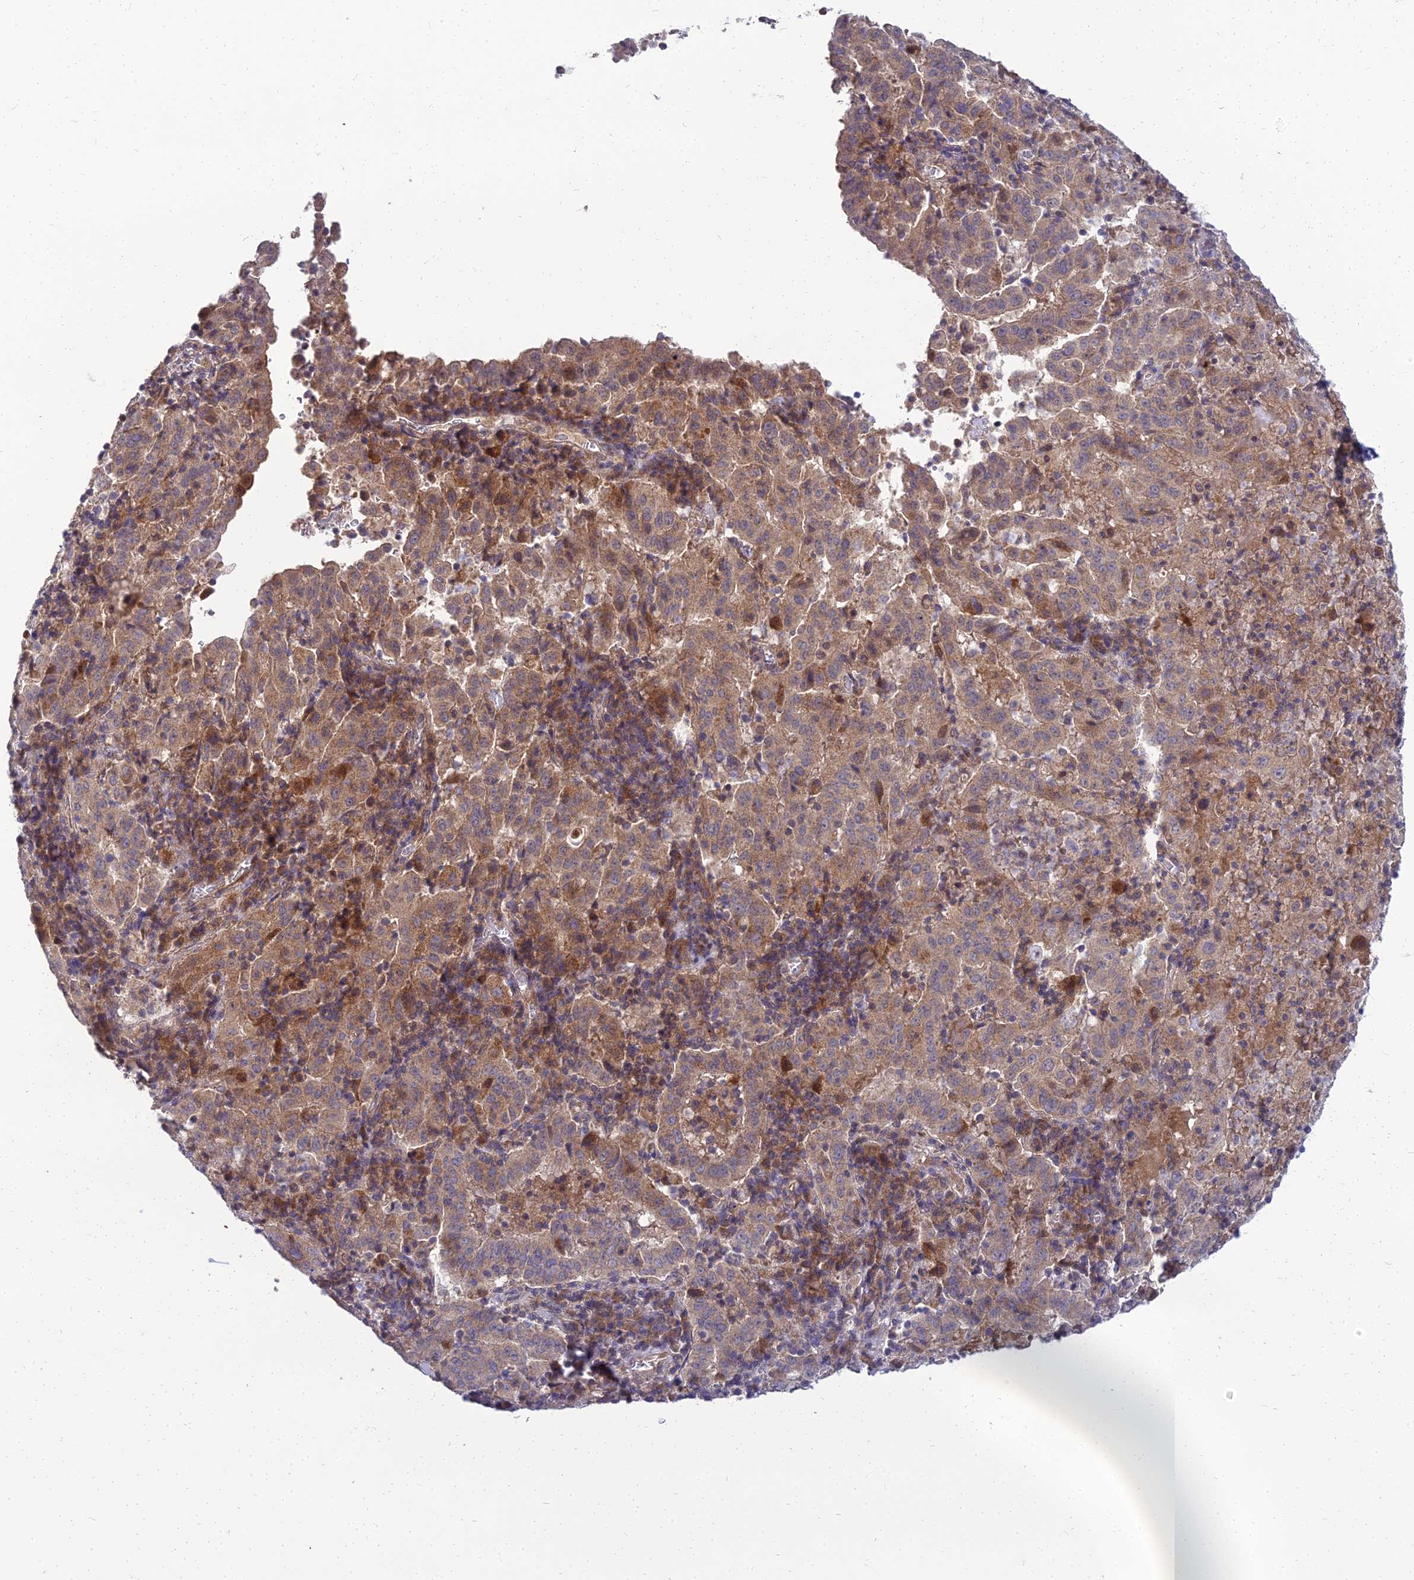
{"staining": {"intensity": "weak", "quantity": "25%-75%", "location": "cytoplasmic/membranous"}, "tissue": "pancreatic cancer", "cell_type": "Tumor cells", "image_type": "cancer", "snomed": [{"axis": "morphology", "description": "Adenocarcinoma, NOS"}, {"axis": "topography", "description": "Pancreas"}], "caption": "Adenocarcinoma (pancreatic) tissue exhibits weak cytoplasmic/membranous expression in approximately 25%-75% of tumor cells, visualized by immunohistochemistry. Immunohistochemistry stains the protein in brown and the nuclei are stained blue.", "gene": "NPY", "patient": {"sex": "male", "age": 63}}